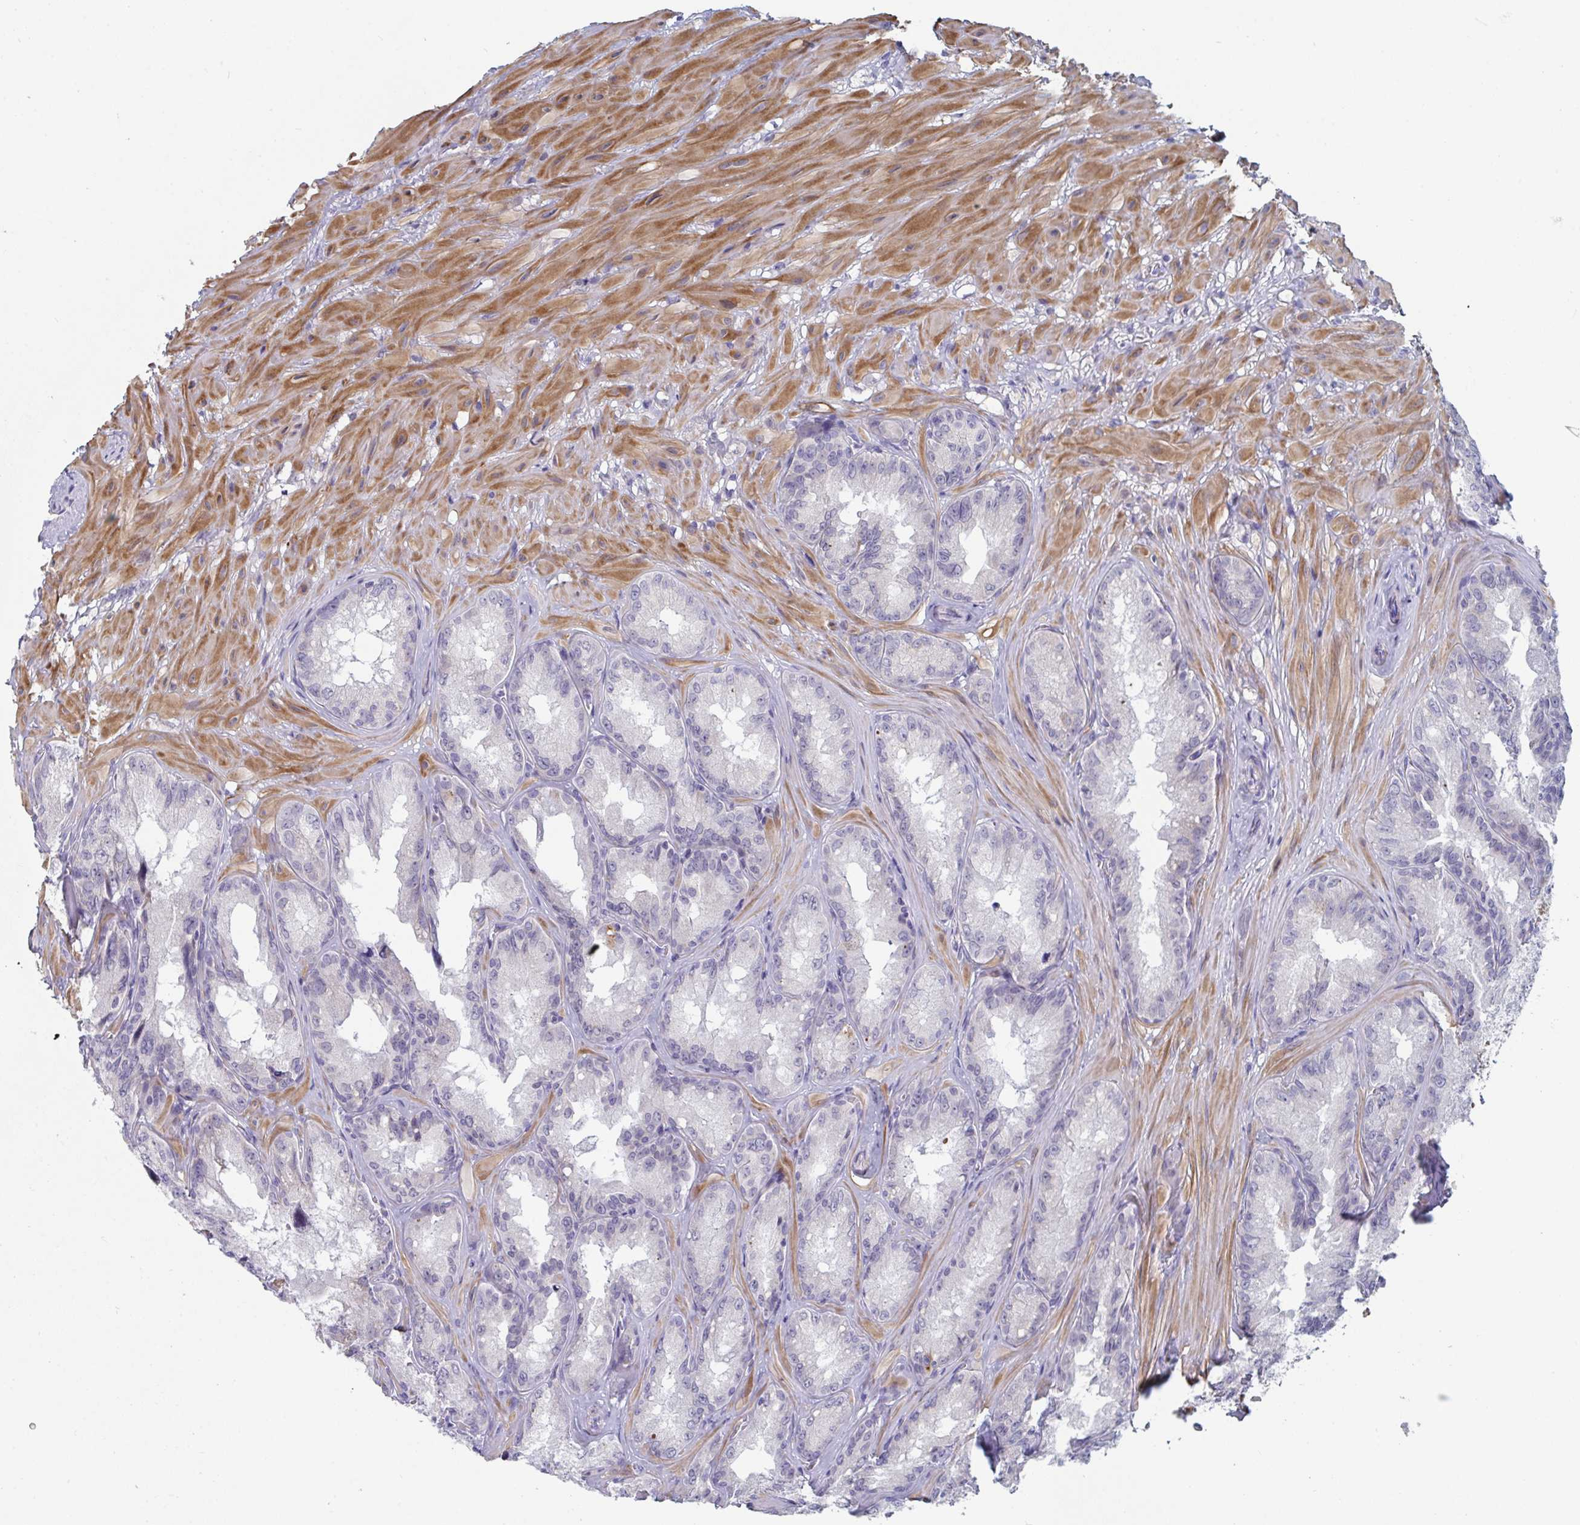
{"staining": {"intensity": "negative", "quantity": "none", "location": "none"}, "tissue": "seminal vesicle", "cell_type": "Glandular cells", "image_type": "normal", "snomed": [{"axis": "morphology", "description": "Normal tissue, NOS"}, {"axis": "topography", "description": "Seminal veicle"}], "caption": "Benign seminal vesicle was stained to show a protein in brown. There is no significant positivity in glandular cells. The staining was performed using DAB (3,3'-diaminobenzidine) to visualize the protein expression in brown, while the nuclei were stained in blue with hematoxylin (Magnification: 20x).", "gene": "CENPT", "patient": {"sex": "male", "age": 47}}